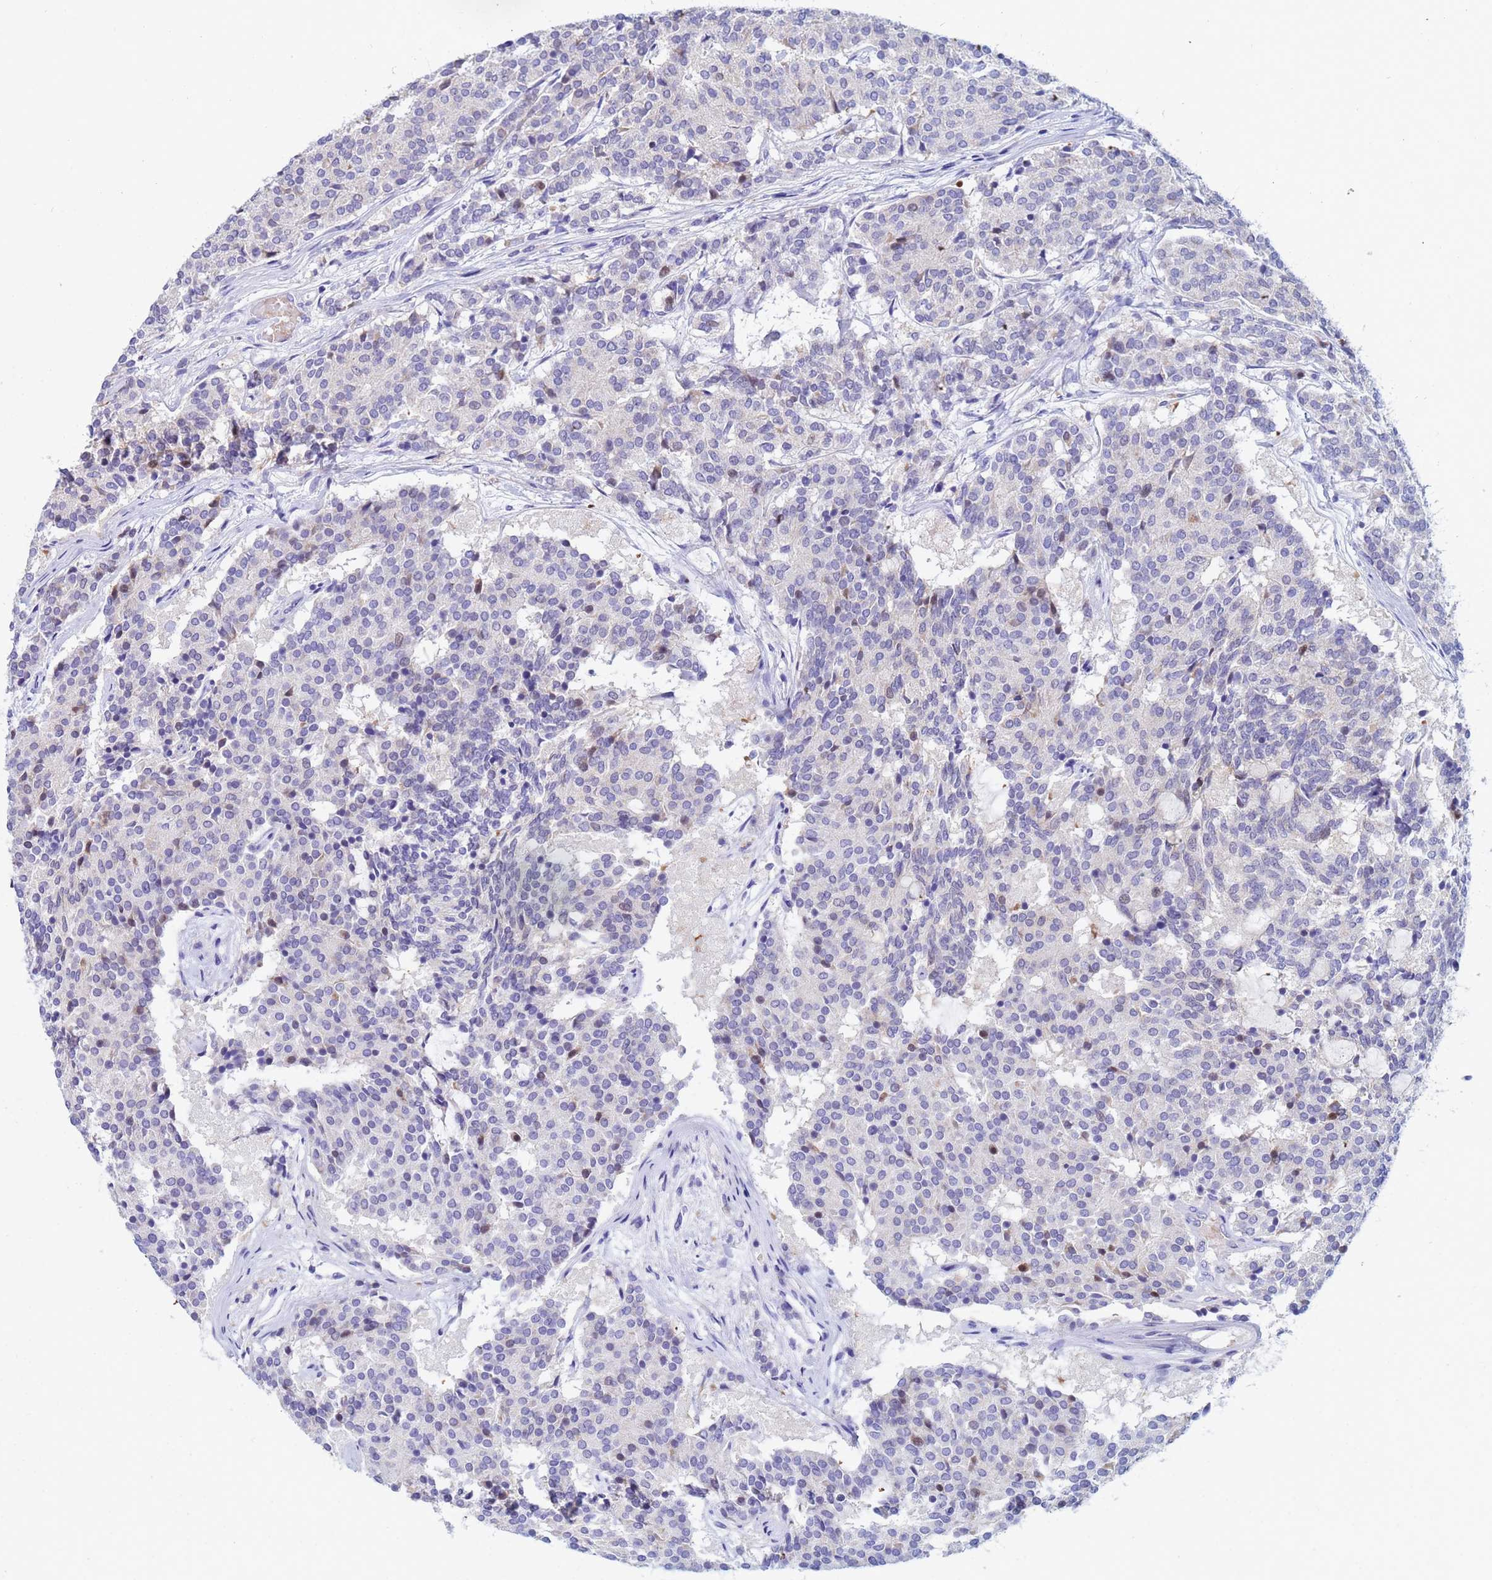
{"staining": {"intensity": "negative", "quantity": "none", "location": "none"}, "tissue": "carcinoid", "cell_type": "Tumor cells", "image_type": "cancer", "snomed": [{"axis": "morphology", "description": "Carcinoid, malignant, NOS"}, {"axis": "topography", "description": "Pancreas"}], "caption": "This micrograph is of malignant carcinoid stained with immunohistochemistry (IHC) to label a protein in brown with the nuclei are counter-stained blue. There is no expression in tumor cells. (Stains: DAB IHC with hematoxylin counter stain, Microscopy: brightfield microscopy at high magnification).", "gene": "CSTB", "patient": {"sex": "female", "age": 54}}